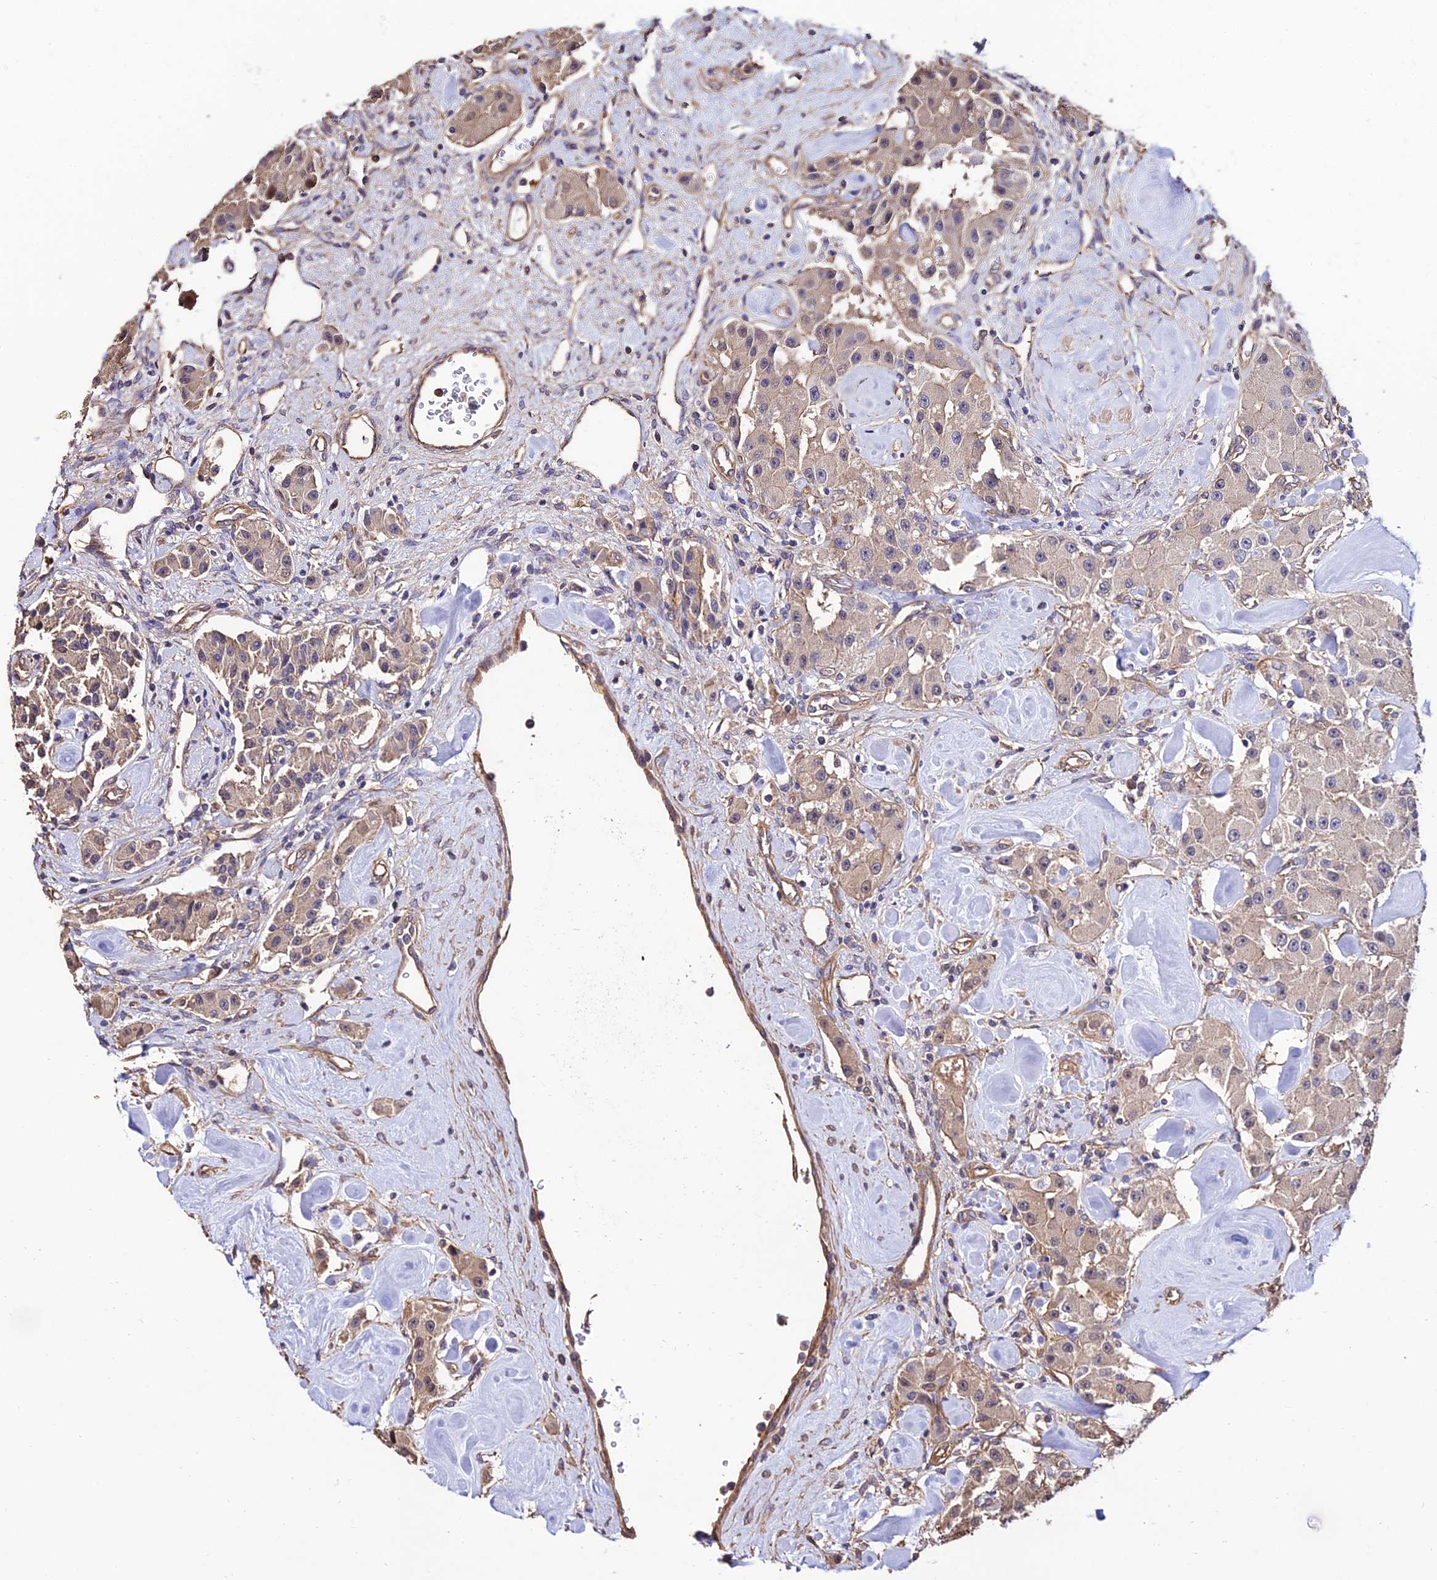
{"staining": {"intensity": "weak", "quantity": ">75%", "location": "cytoplasmic/membranous"}, "tissue": "carcinoid", "cell_type": "Tumor cells", "image_type": "cancer", "snomed": [{"axis": "morphology", "description": "Carcinoid, malignant, NOS"}, {"axis": "topography", "description": "Pancreas"}], "caption": "Immunohistochemistry (IHC) of human carcinoid (malignant) displays low levels of weak cytoplasmic/membranous staining in about >75% of tumor cells. (DAB = brown stain, brightfield microscopy at high magnification).", "gene": "CALM2", "patient": {"sex": "male", "age": 41}}